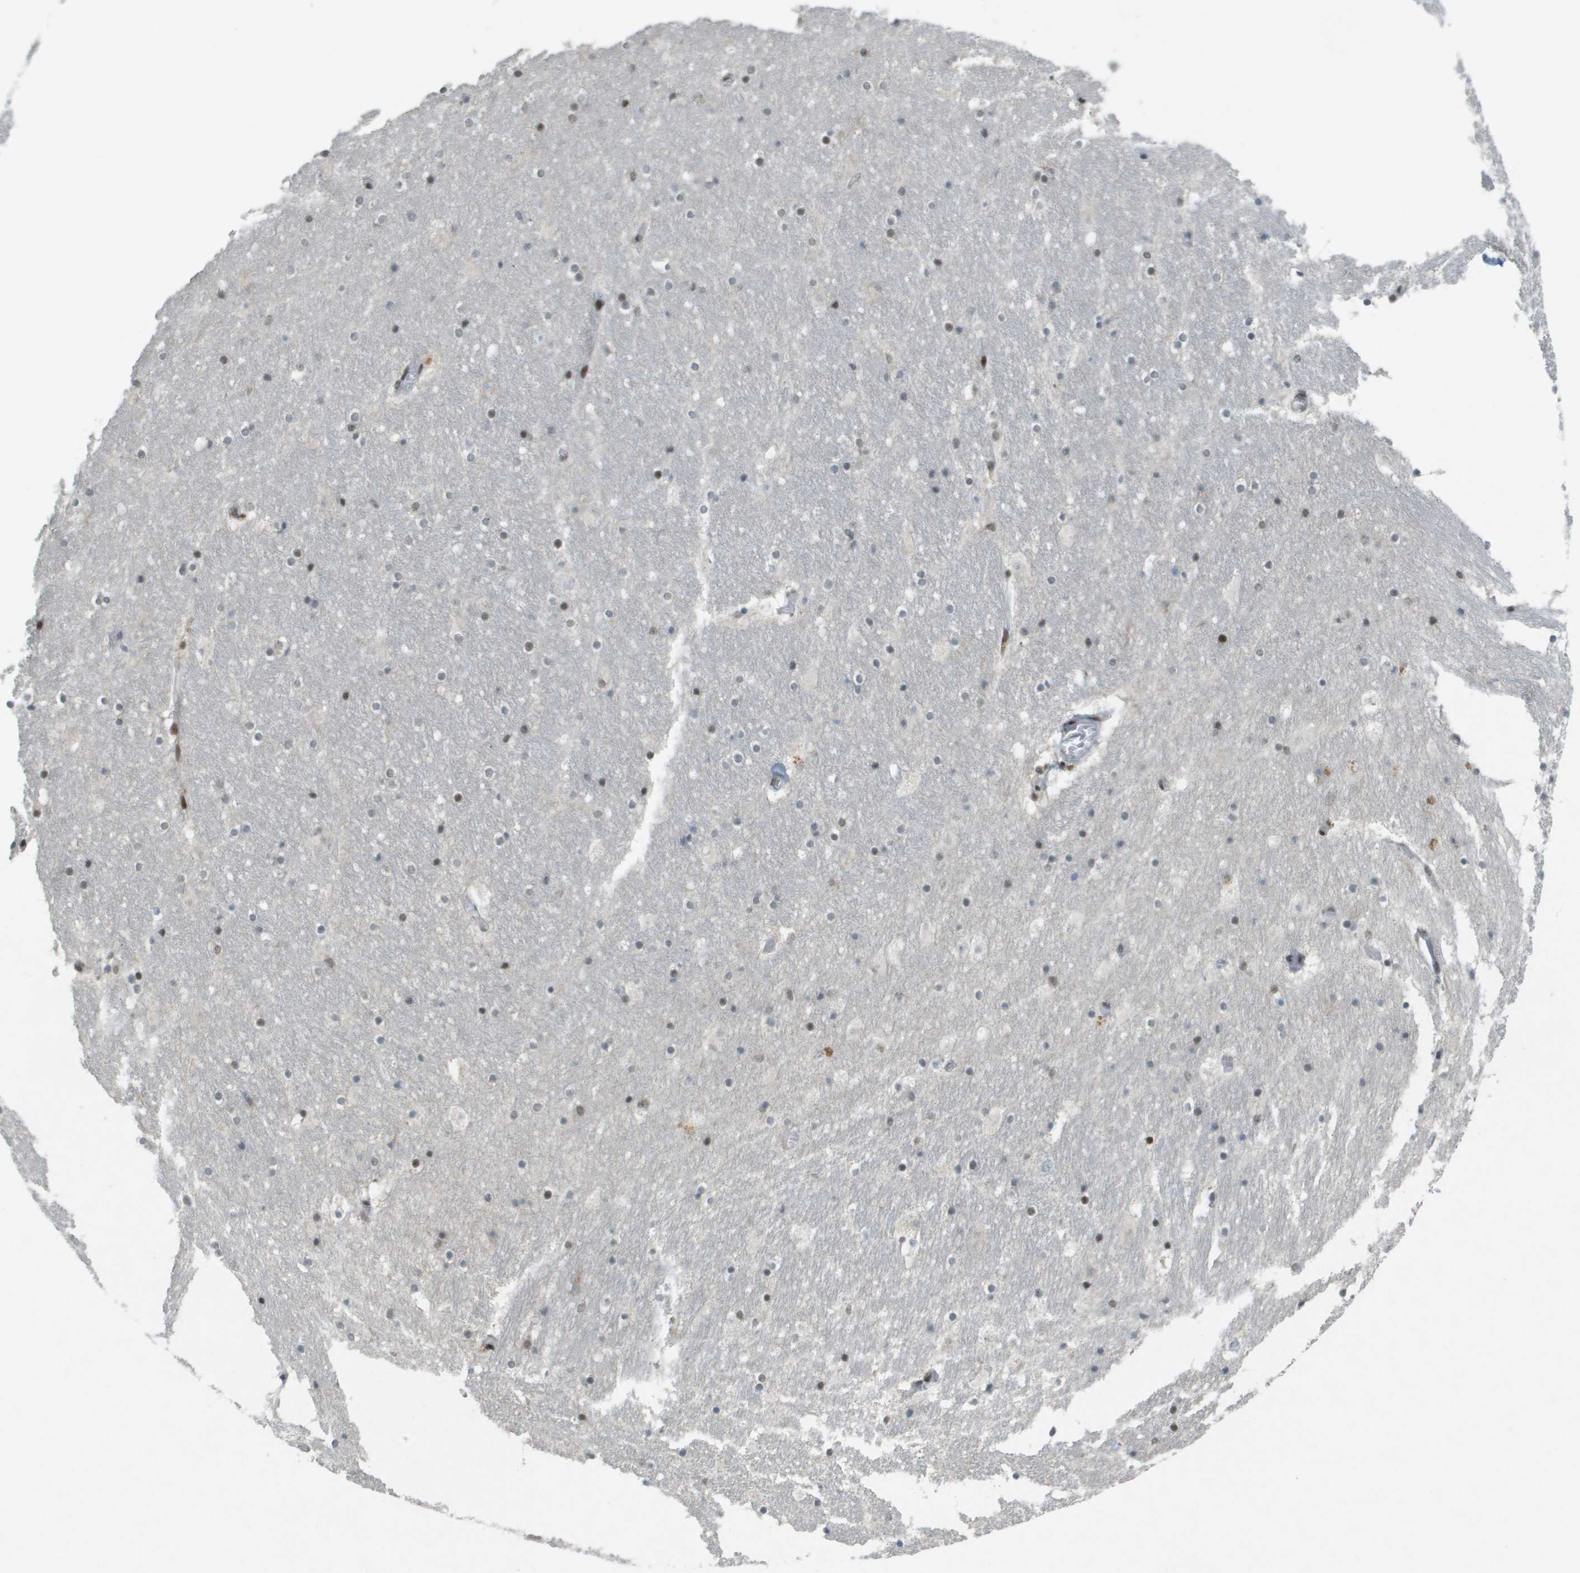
{"staining": {"intensity": "moderate", "quantity": "25%-75%", "location": "nuclear"}, "tissue": "hippocampus", "cell_type": "Glial cells", "image_type": "normal", "snomed": [{"axis": "morphology", "description": "Normal tissue, NOS"}, {"axis": "topography", "description": "Hippocampus"}], "caption": "Hippocampus stained with DAB (3,3'-diaminobenzidine) immunohistochemistry (IHC) reveals medium levels of moderate nuclear expression in approximately 25%-75% of glial cells. Using DAB (3,3'-diaminobenzidine) (brown) and hematoxylin (blue) stains, captured at high magnification using brightfield microscopy.", "gene": "IRF7", "patient": {"sex": "male", "age": 45}}